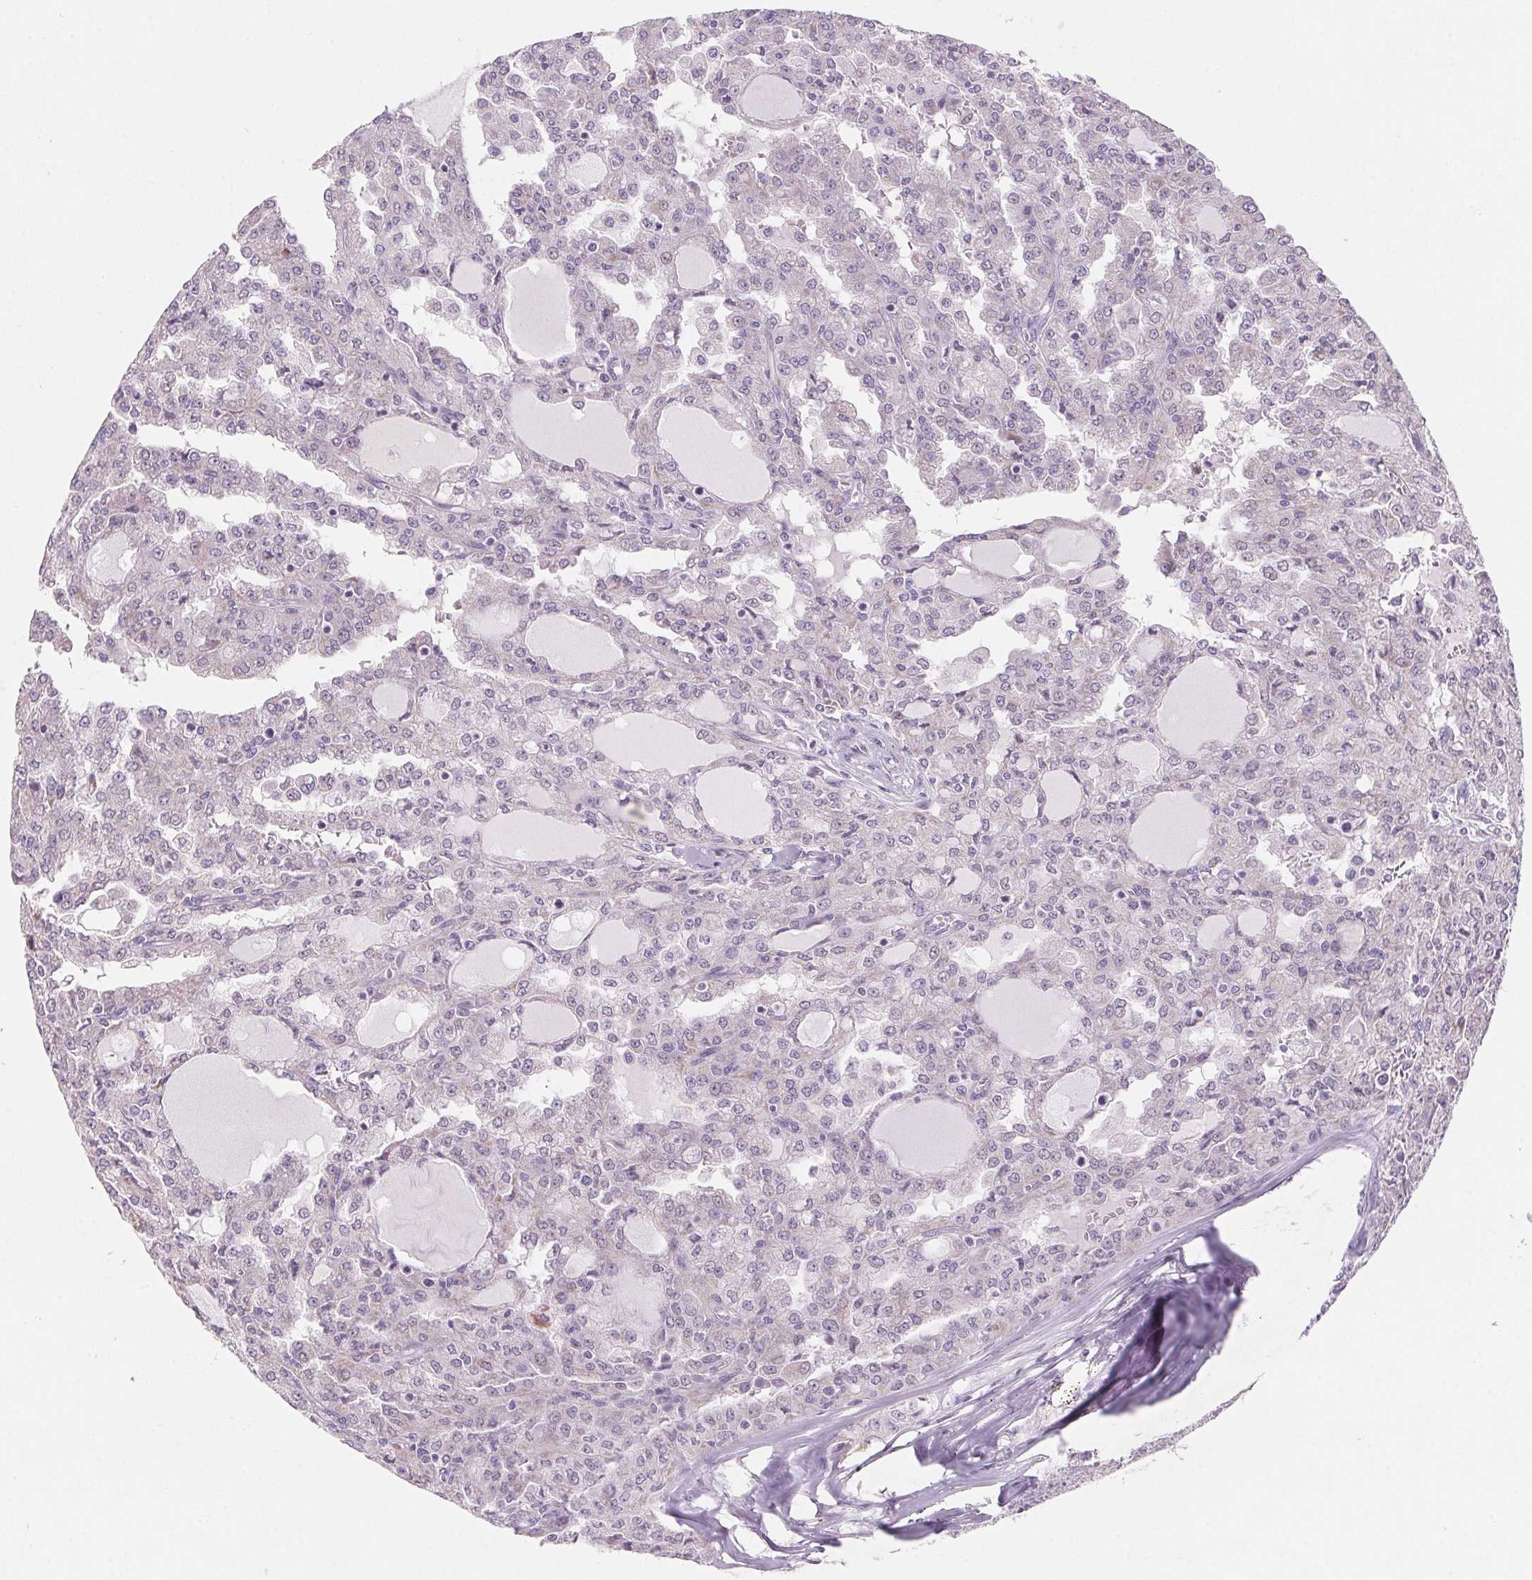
{"staining": {"intensity": "negative", "quantity": "none", "location": "none"}, "tissue": "head and neck cancer", "cell_type": "Tumor cells", "image_type": "cancer", "snomed": [{"axis": "morphology", "description": "Adenocarcinoma, NOS"}, {"axis": "topography", "description": "Head-Neck"}], "caption": "IHC of human head and neck cancer demonstrates no staining in tumor cells.", "gene": "DPPA5", "patient": {"sex": "male", "age": 64}}